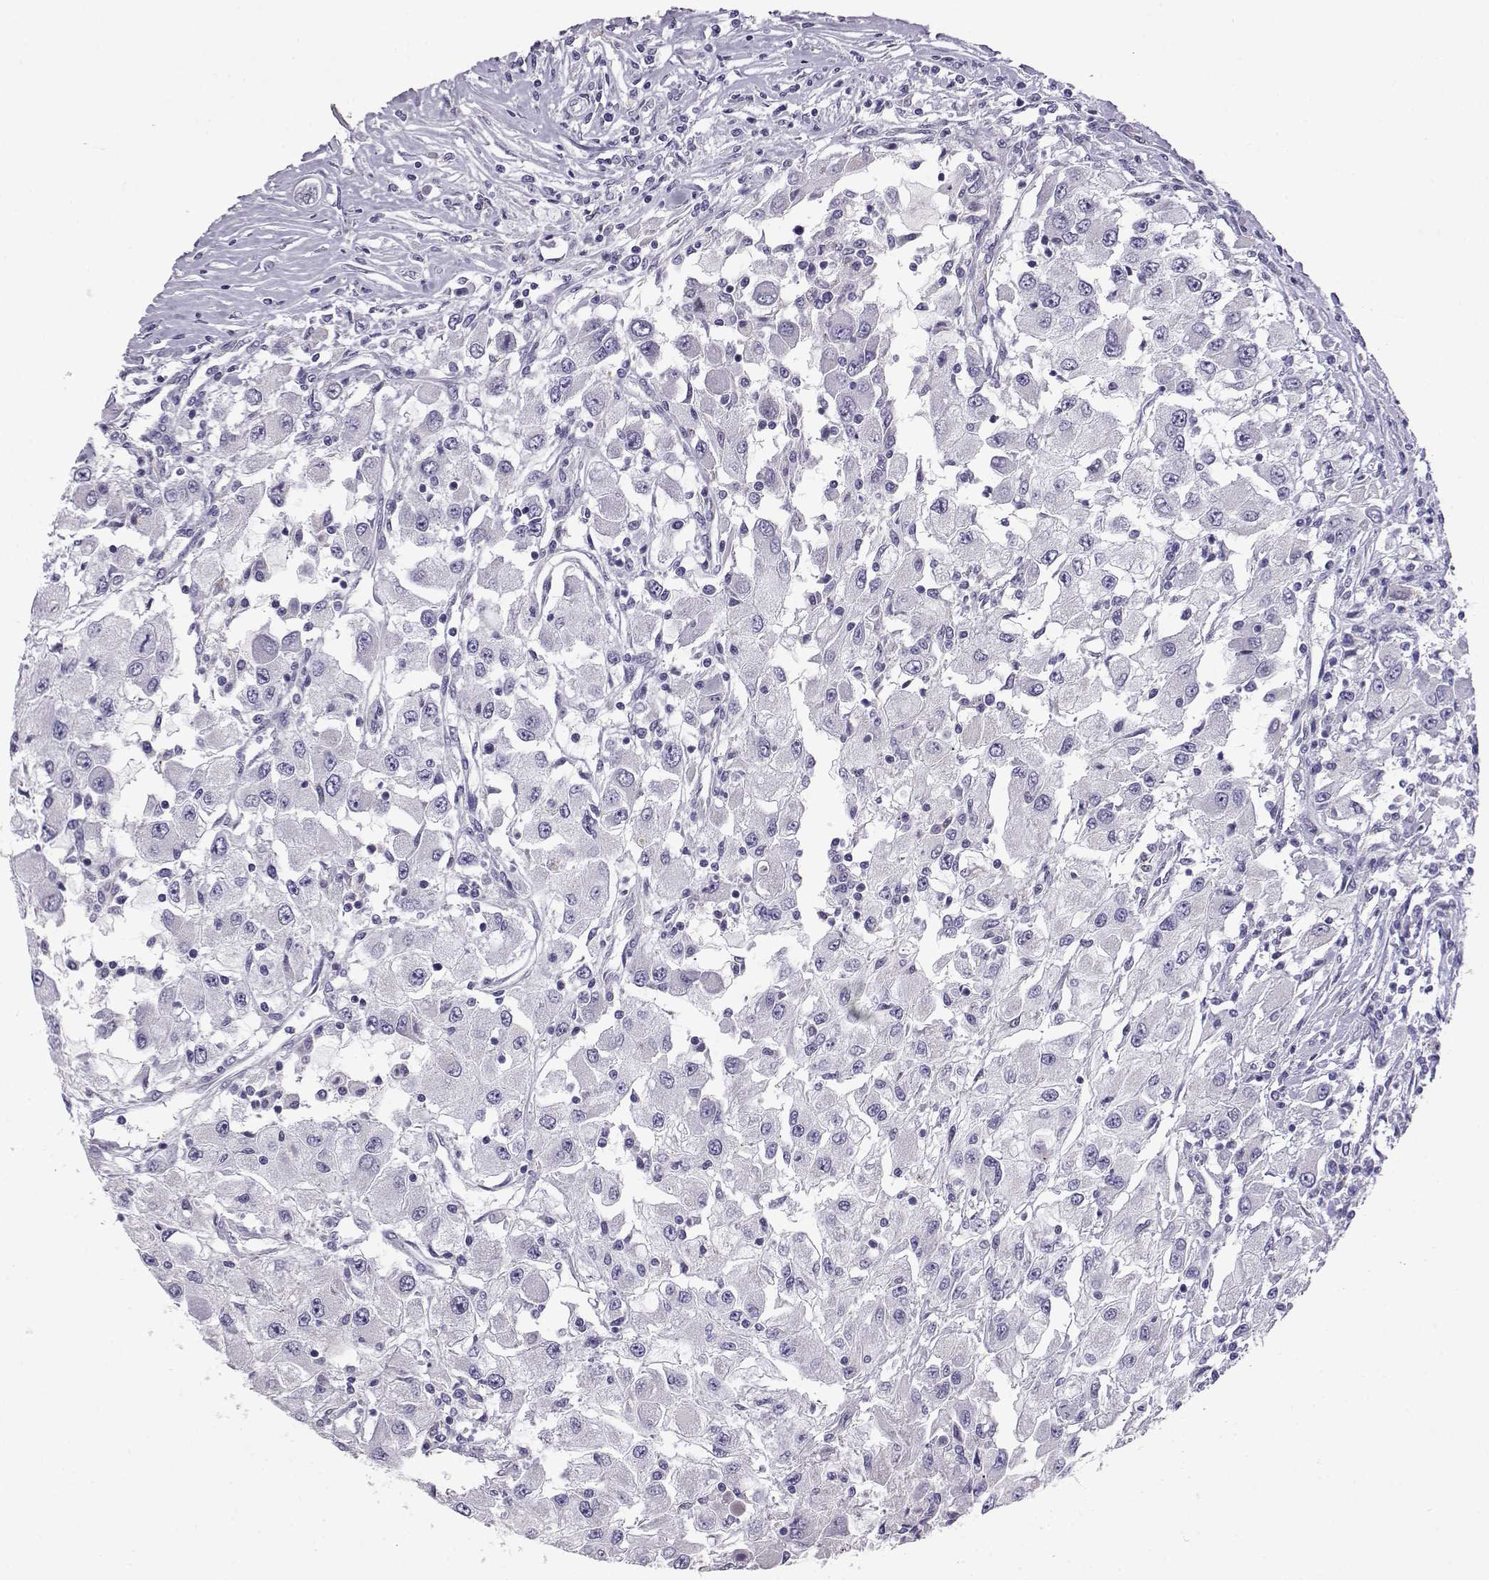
{"staining": {"intensity": "negative", "quantity": "none", "location": "none"}, "tissue": "renal cancer", "cell_type": "Tumor cells", "image_type": "cancer", "snomed": [{"axis": "morphology", "description": "Adenocarcinoma, NOS"}, {"axis": "topography", "description": "Kidney"}], "caption": "A high-resolution histopathology image shows immunohistochemistry (IHC) staining of renal cancer, which shows no significant expression in tumor cells. (Brightfield microscopy of DAB (3,3'-diaminobenzidine) IHC at high magnification).", "gene": "ENDOU", "patient": {"sex": "female", "age": 67}}